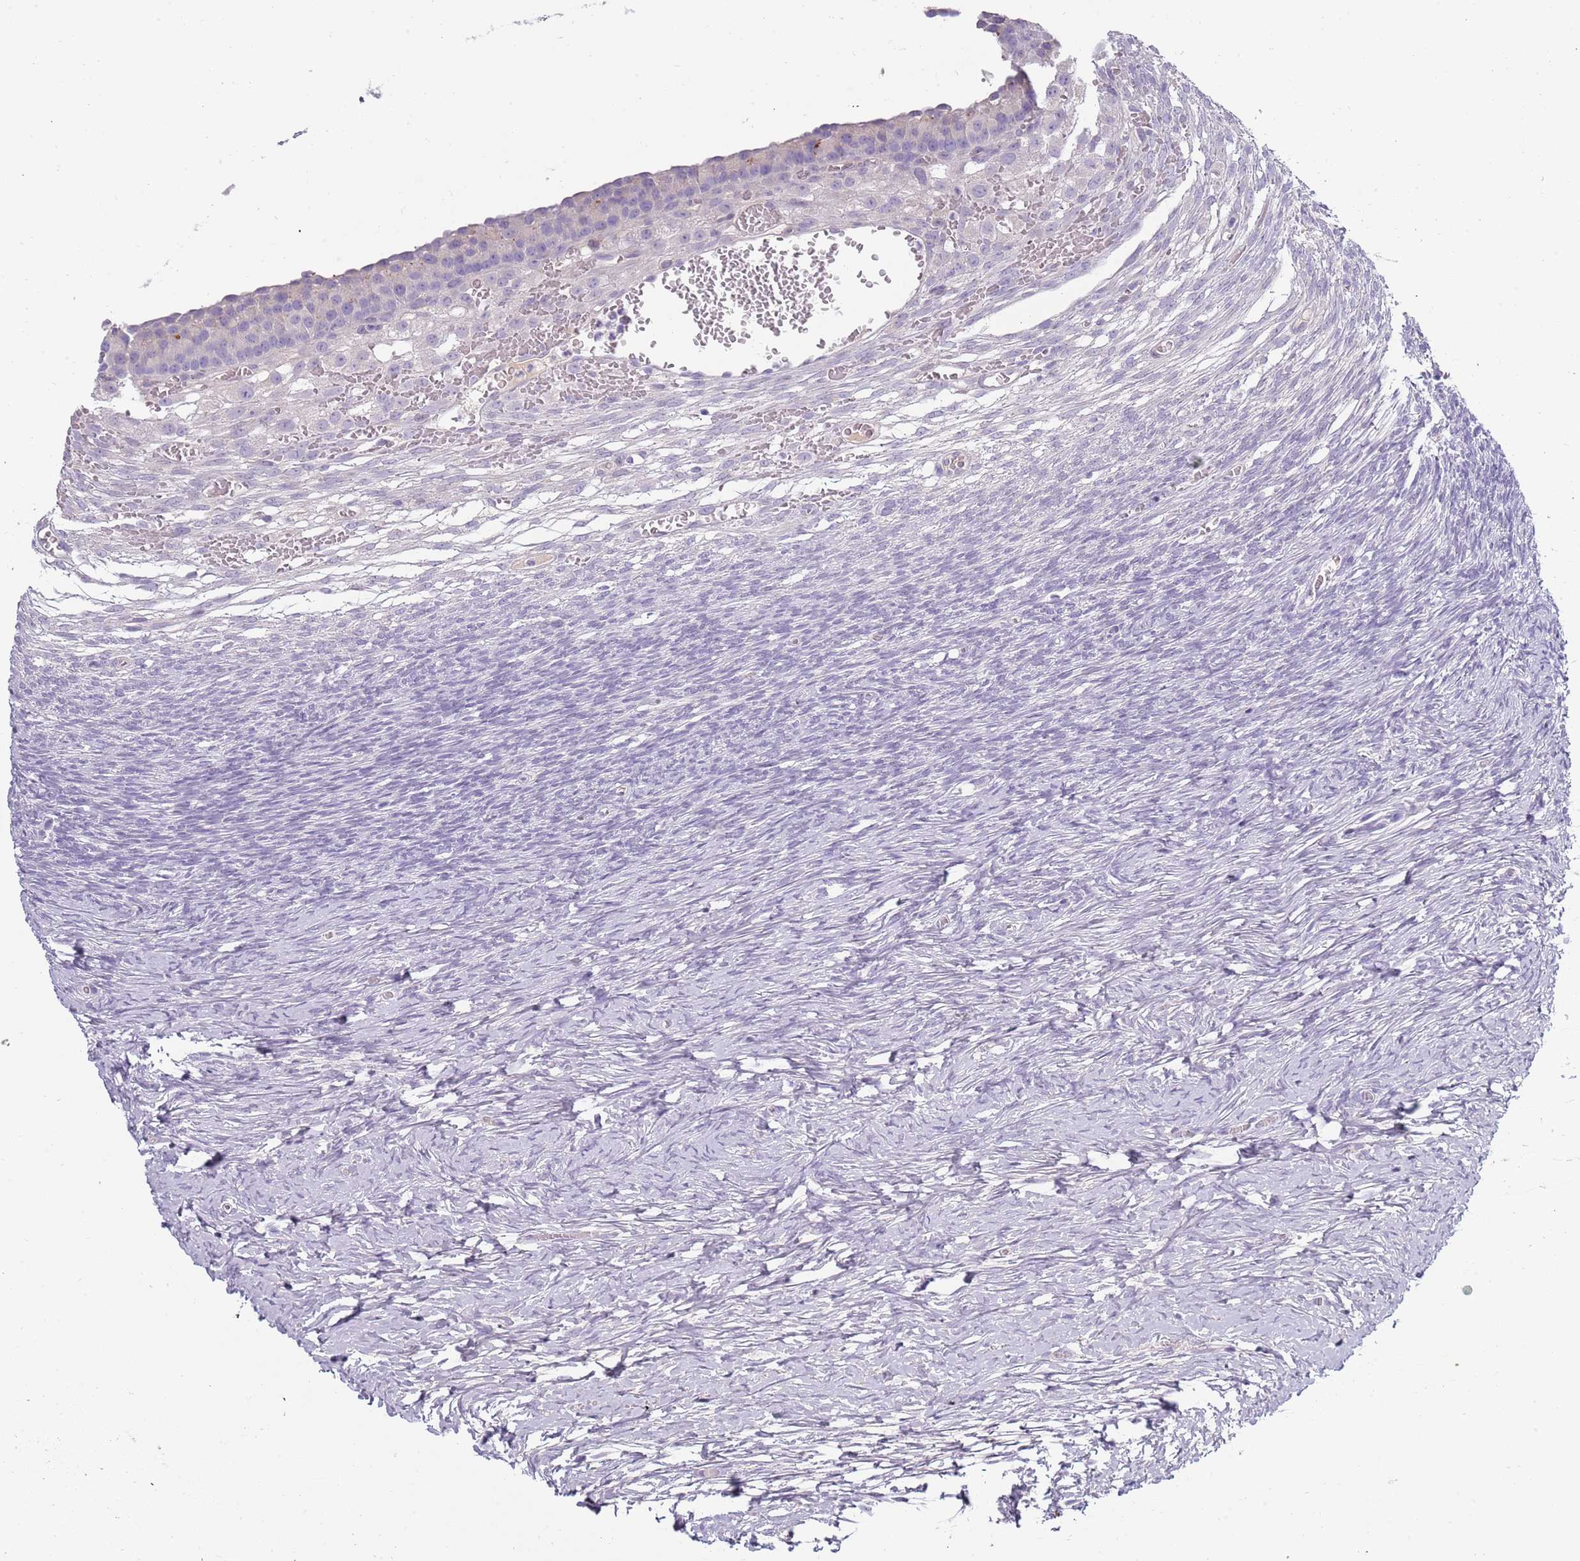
{"staining": {"intensity": "negative", "quantity": "none", "location": "none"}, "tissue": "ovary", "cell_type": "Ovarian stroma cells", "image_type": "normal", "snomed": [{"axis": "morphology", "description": "Normal tissue, NOS"}, {"axis": "topography", "description": "Ovary"}], "caption": "Ovarian stroma cells are negative for protein expression in benign human ovary.", "gene": "TNFRSF6B", "patient": {"sex": "female", "age": 39}}